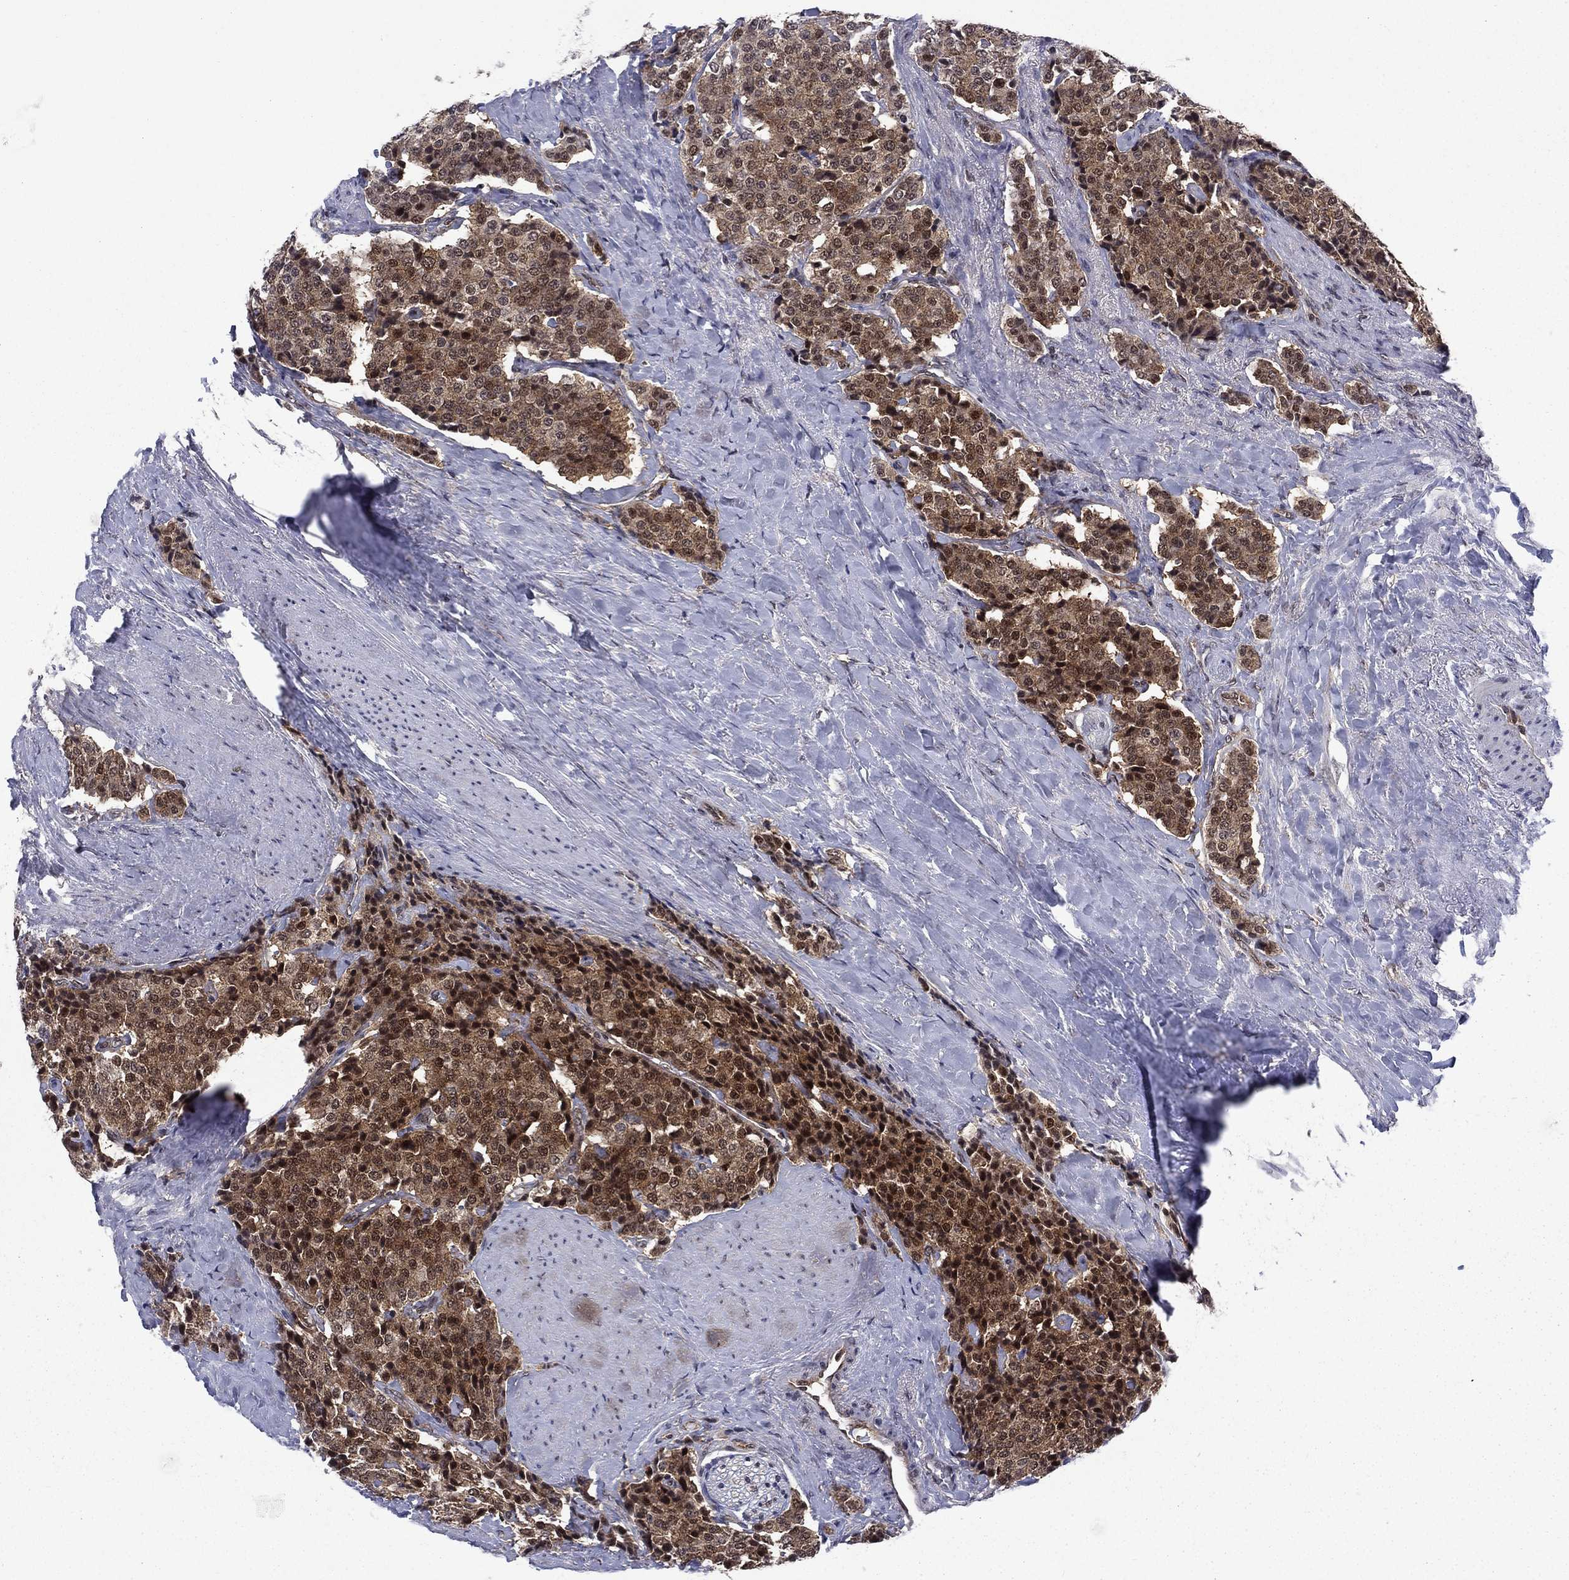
{"staining": {"intensity": "moderate", "quantity": ">75%", "location": "cytoplasmic/membranous,nuclear"}, "tissue": "carcinoid", "cell_type": "Tumor cells", "image_type": "cancer", "snomed": [{"axis": "morphology", "description": "Carcinoid, malignant, NOS"}, {"axis": "topography", "description": "Small intestine"}], "caption": "Moderate cytoplasmic/membranous and nuclear protein expression is identified in about >75% of tumor cells in carcinoid (malignant).", "gene": "DNAJA1", "patient": {"sex": "female", "age": 58}}